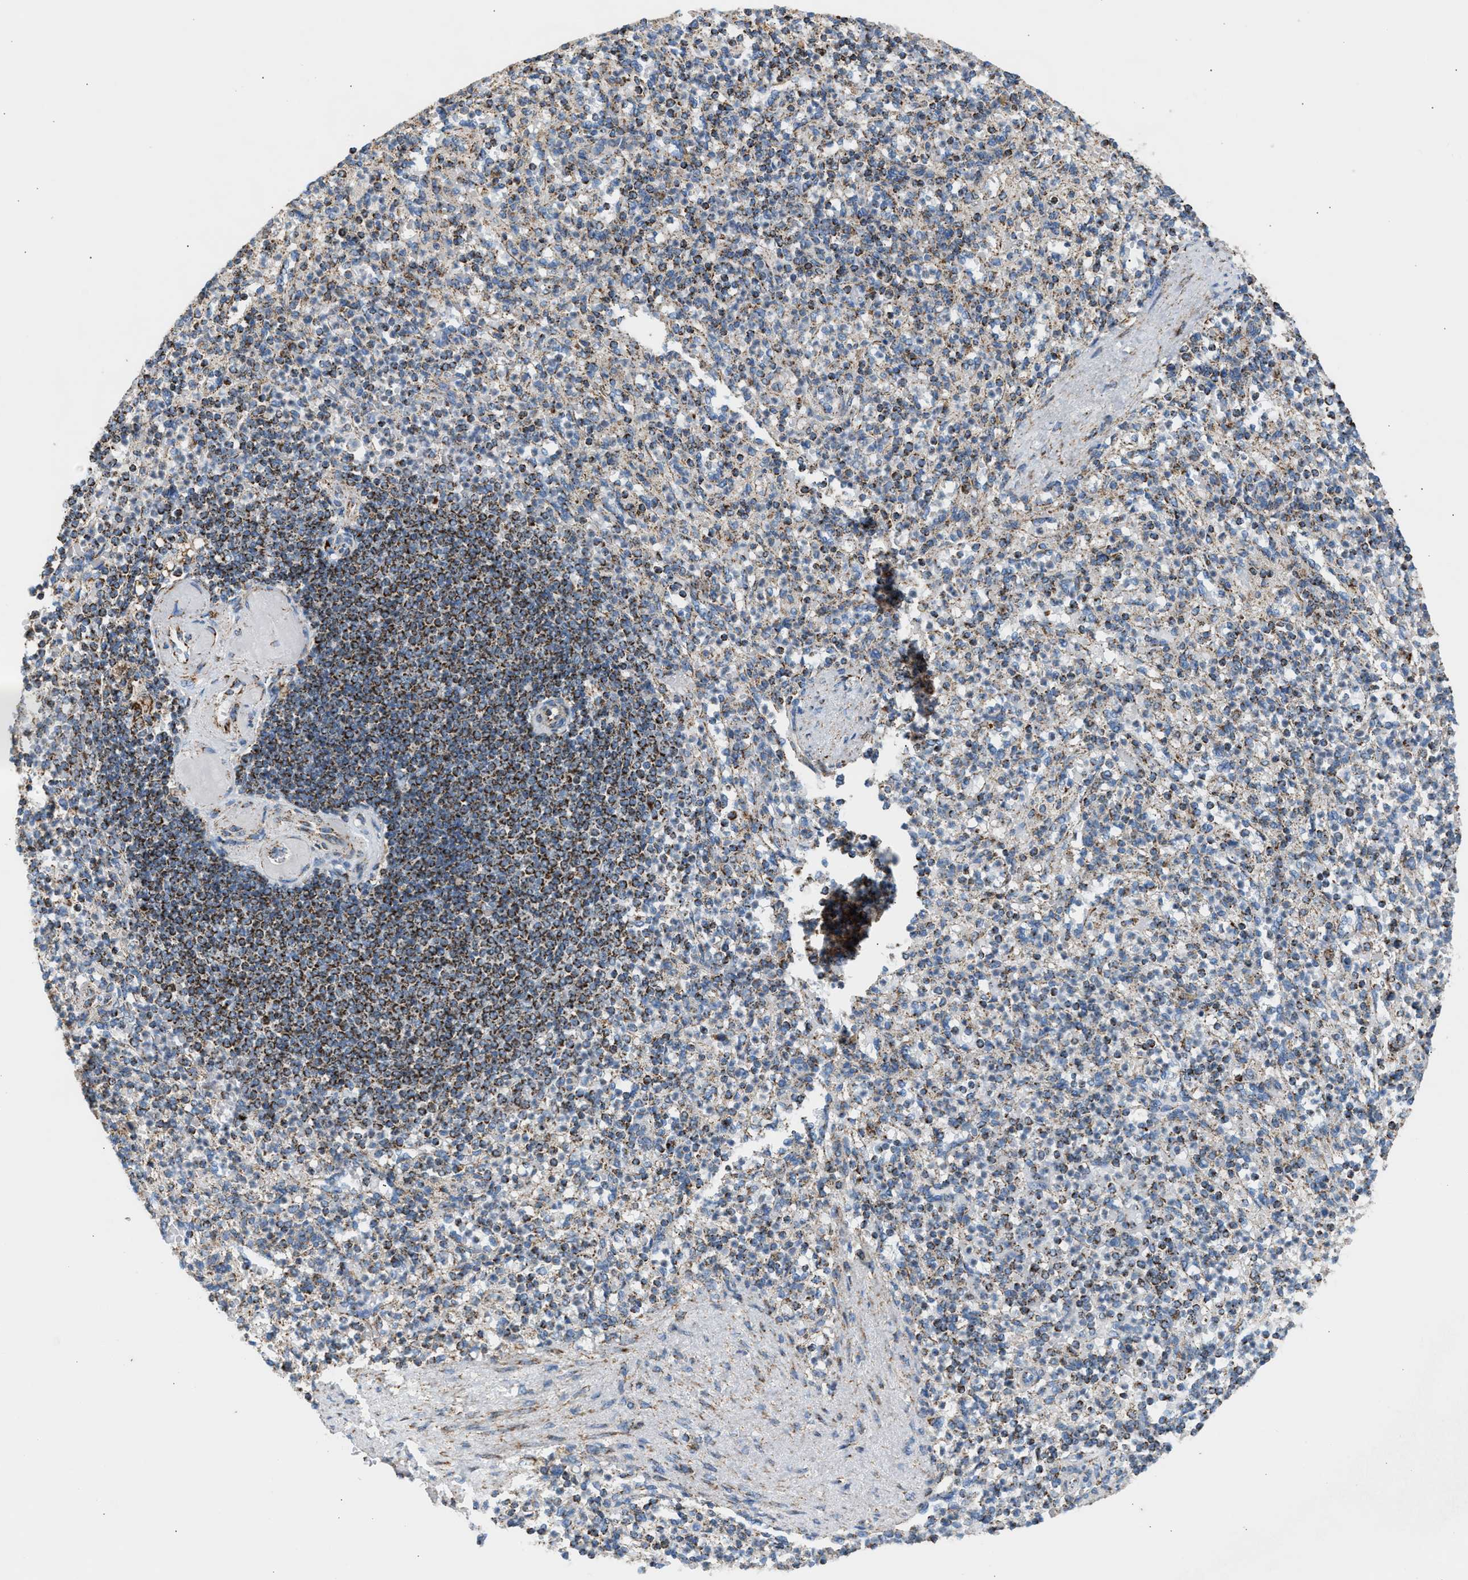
{"staining": {"intensity": "moderate", "quantity": "25%-75%", "location": "cytoplasmic/membranous"}, "tissue": "spleen", "cell_type": "Cells in red pulp", "image_type": "normal", "snomed": [{"axis": "morphology", "description": "Normal tissue, NOS"}, {"axis": "topography", "description": "Spleen"}], "caption": "The immunohistochemical stain shows moderate cytoplasmic/membranous positivity in cells in red pulp of normal spleen. (DAB = brown stain, brightfield microscopy at high magnification).", "gene": "OGDH", "patient": {"sex": "female", "age": 74}}